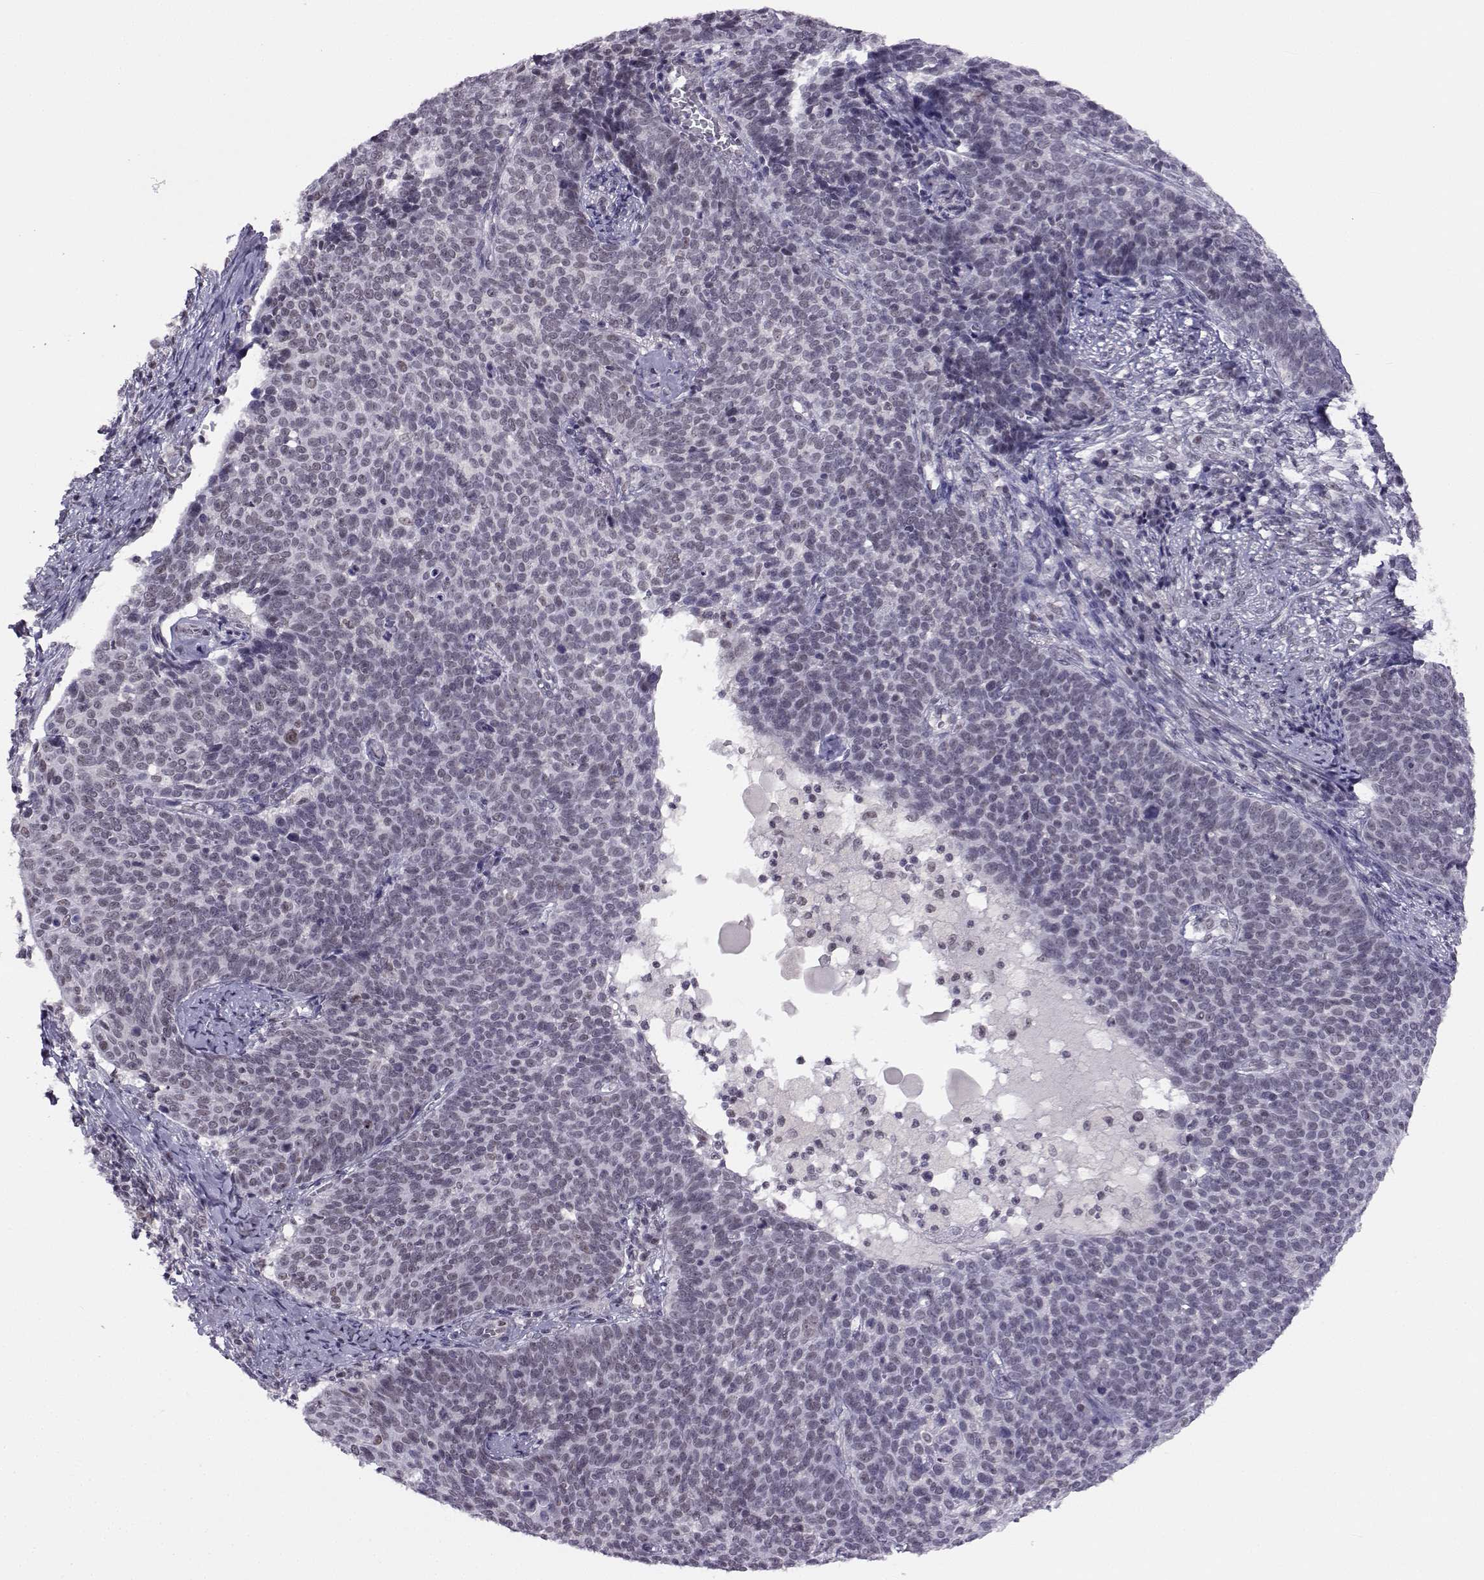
{"staining": {"intensity": "negative", "quantity": "none", "location": "none"}, "tissue": "cervical cancer", "cell_type": "Tumor cells", "image_type": "cancer", "snomed": [{"axis": "morphology", "description": "Squamous cell carcinoma, NOS"}, {"axis": "topography", "description": "Cervix"}], "caption": "Cervical squamous cell carcinoma was stained to show a protein in brown. There is no significant positivity in tumor cells.", "gene": "MED26", "patient": {"sex": "female", "age": 39}}